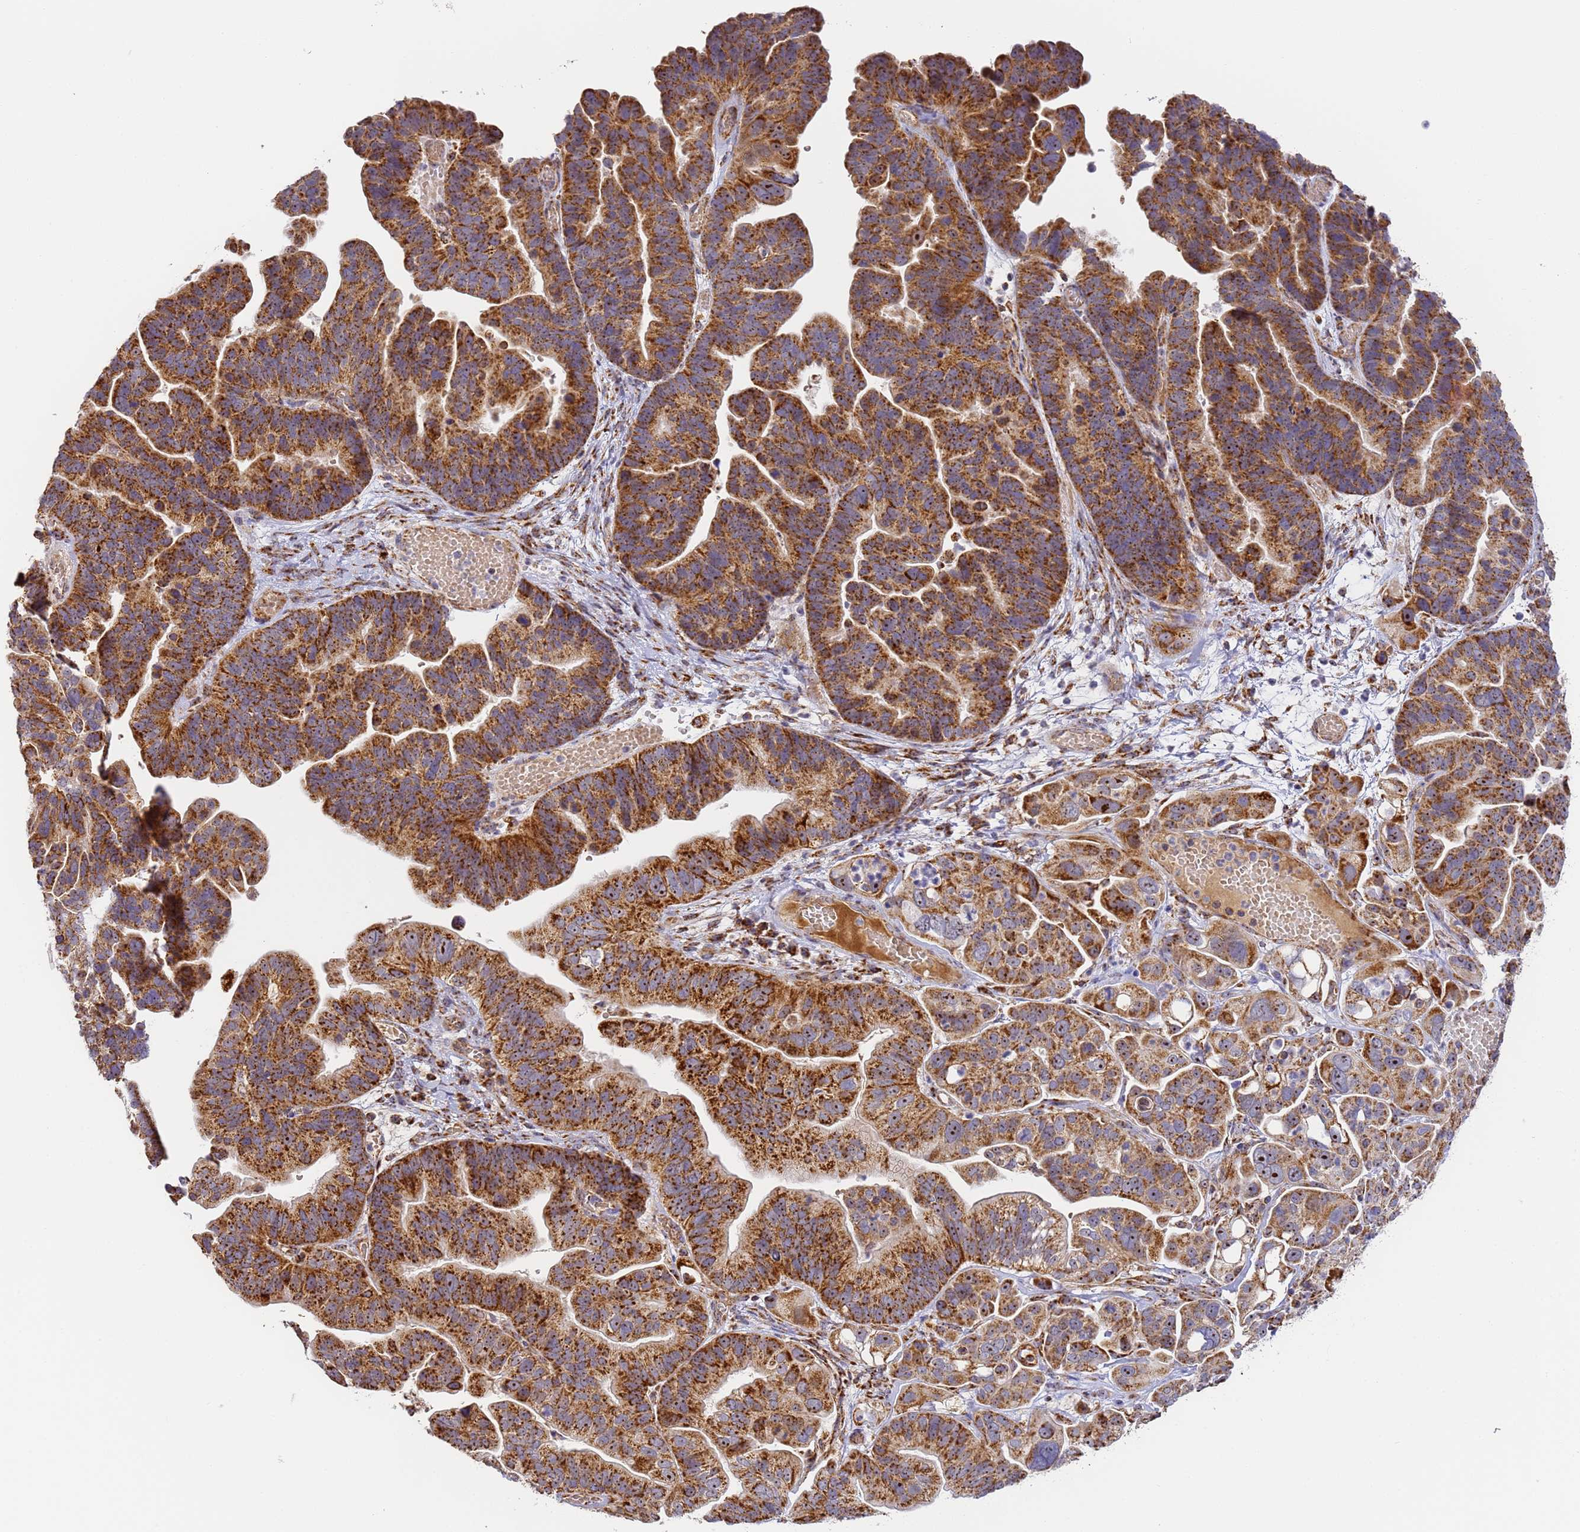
{"staining": {"intensity": "strong", "quantity": ">75%", "location": "cytoplasmic/membranous,nuclear"}, "tissue": "ovarian cancer", "cell_type": "Tumor cells", "image_type": "cancer", "snomed": [{"axis": "morphology", "description": "Cystadenocarcinoma, serous, NOS"}, {"axis": "topography", "description": "Ovary"}], "caption": "Protein staining of ovarian cancer tissue exhibits strong cytoplasmic/membranous and nuclear staining in approximately >75% of tumor cells. (IHC, brightfield microscopy, high magnification).", "gene": "FRG2C", "patient": {"sex": "female", "age": 56}}